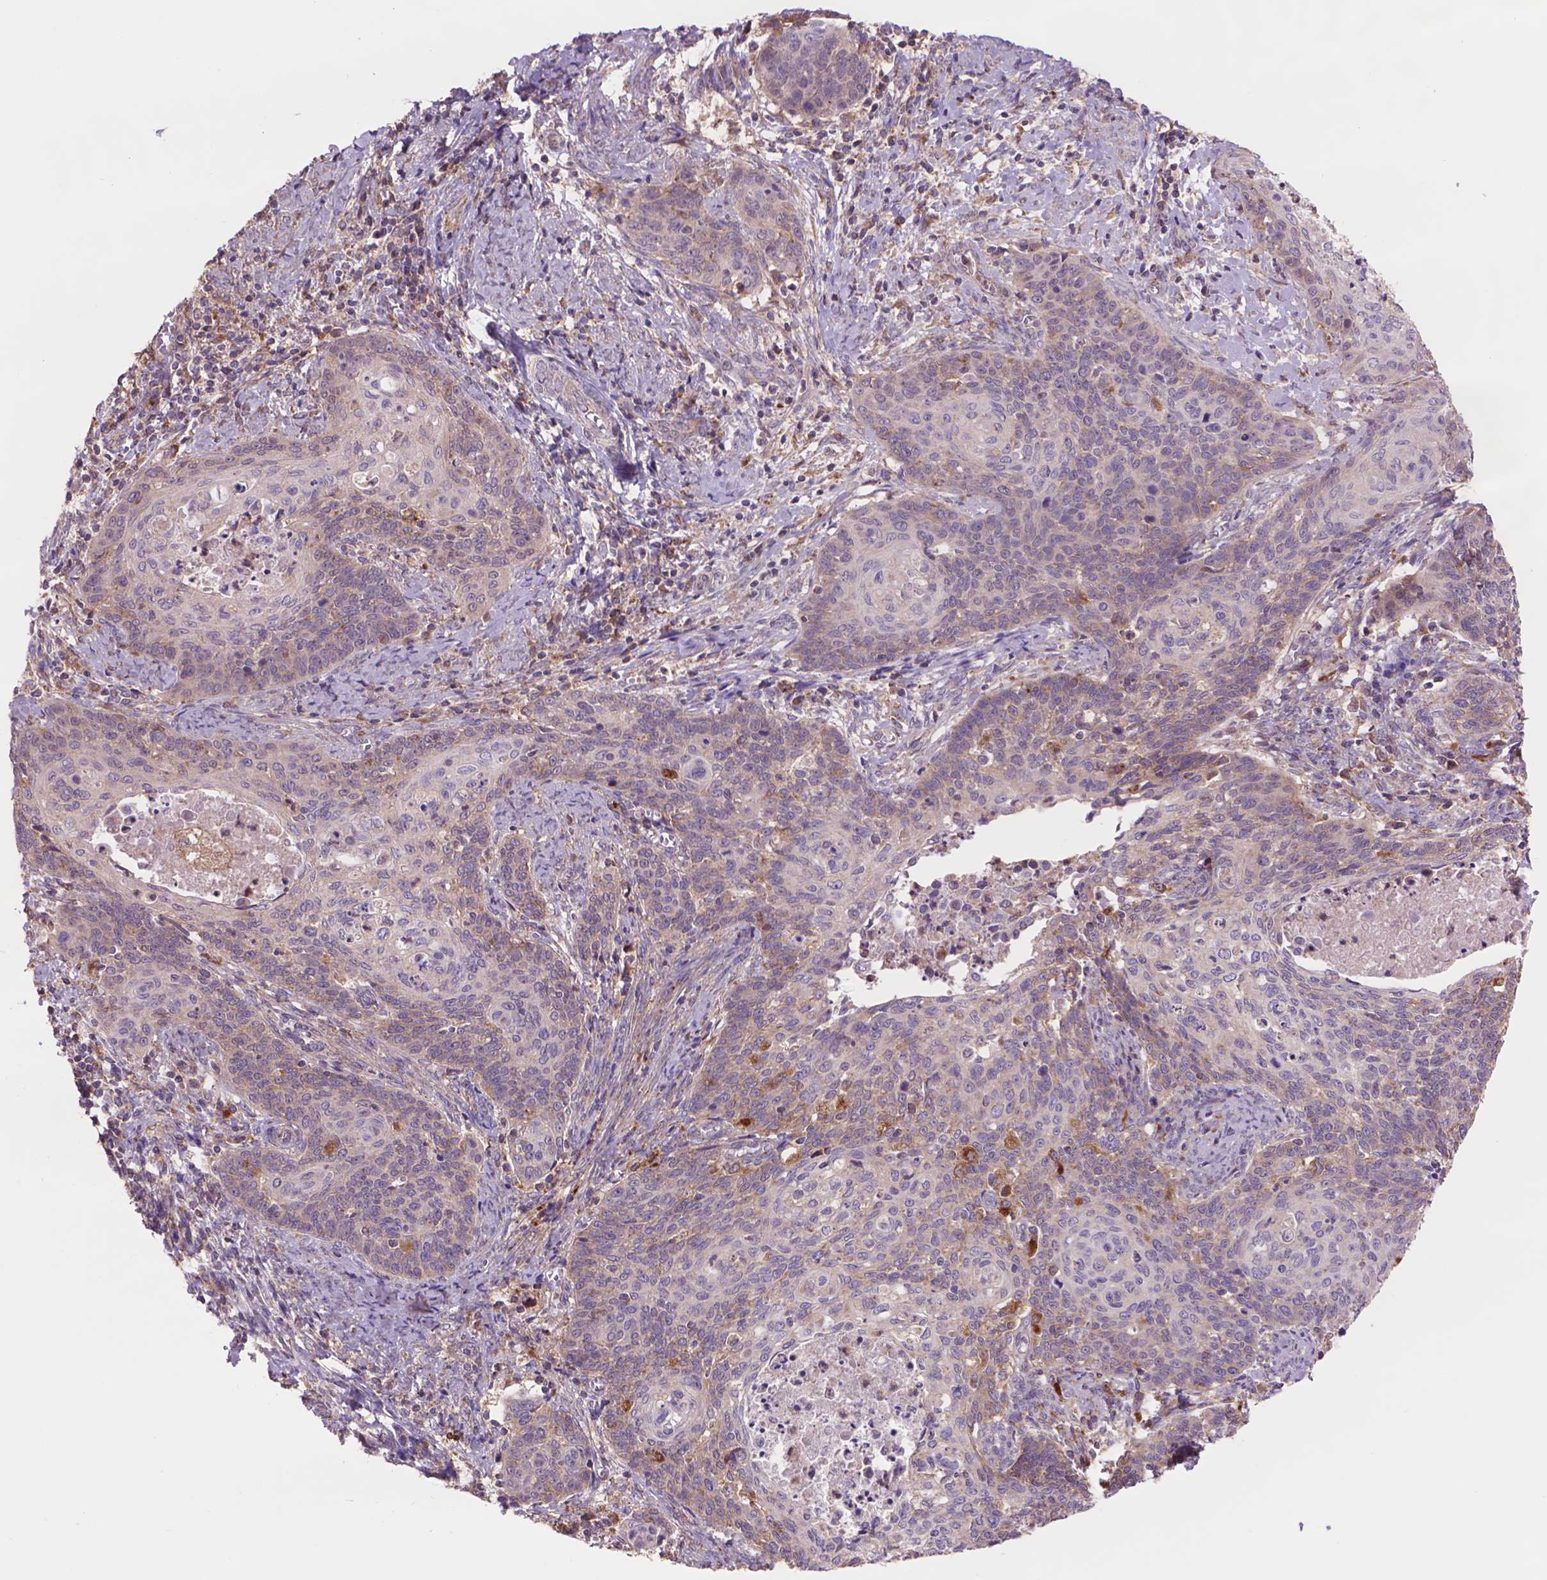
{"staining": {"intensity": "weak", "quantity": "<25%", "location": "cytoplasmic/membranous"}, "tissue": "cervical cancer", "cell_type": "Tumor cells", "image_type": "cancer", "snomed": [{"axis": "morphology", "description": "Normal tissue, NOS"}, {"axis": "morphology", "description": "Squamous cell carcinoma, NOS"}, {"axis": "topography", "description": "Cervix"}], "caption": "Cervical cancer was stained to show a protein in brown. There is no significant expression in tumor cells. The staining is performed using DAB brown chromogen with nuclei counter-stained in using hematoxylin.", "gene": "GLB1", "patient": {"sex": "female", "age": 39}}